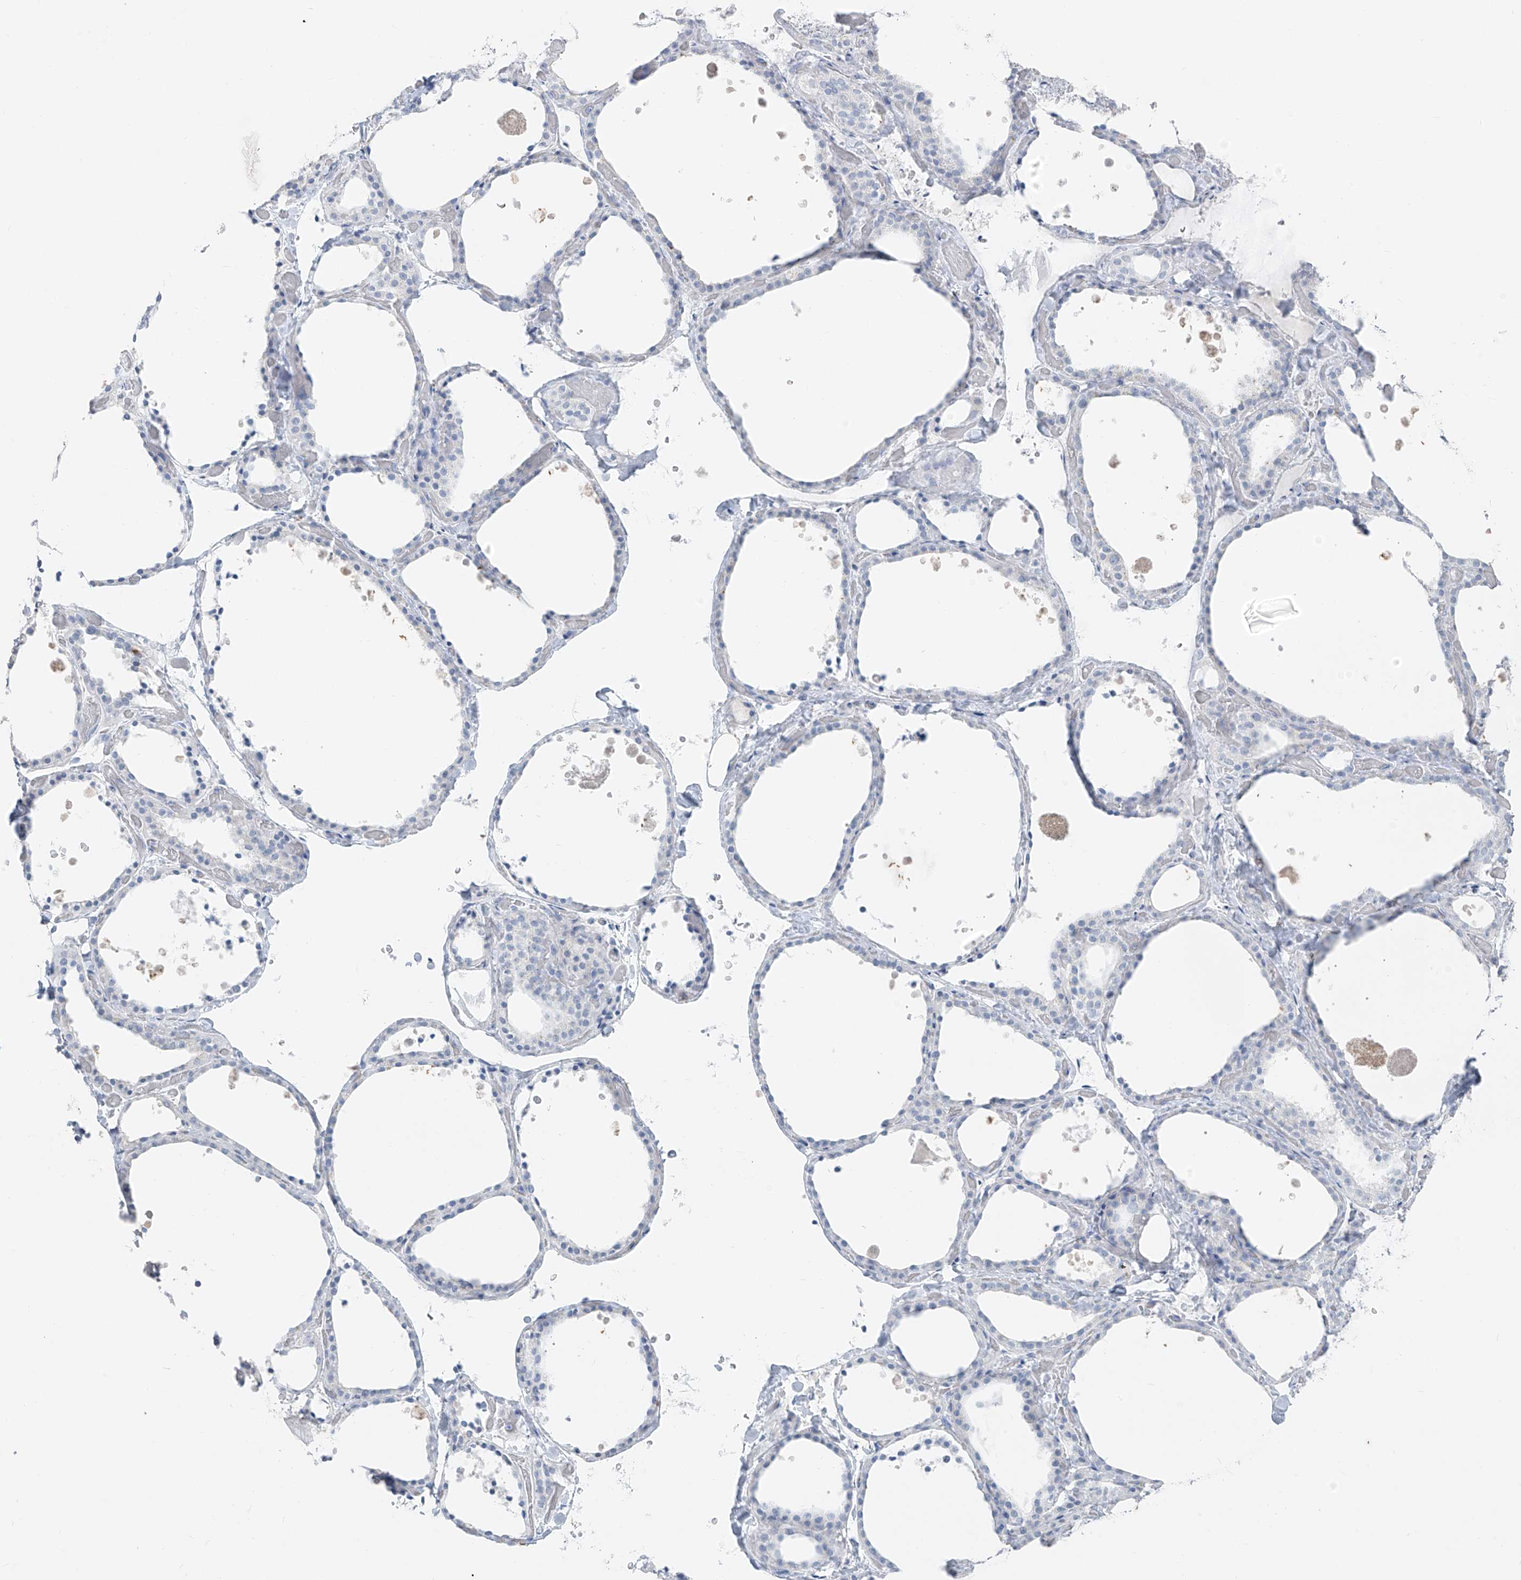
{"staining": {"intensity": "negative", "quantity": "none", "location": "none"}, "tissue": "thyroid gland", "cell_type": "Glandular cells", "image_type": "normal", "snomed": [{"axis": "morphology", "description": "Normal tissue, NOS"}, {"axis": "topography", "description": "Thyroid gland"}], "caption": "Glandular cells show no significant protein positivity in unremarkable thyroid gland. (DAB (3,3'-diaminobenzidine) immunohistochemistry (IHC) visualized using brightfield microscopy, high magnification).", "gene": "CX3CR1", "patient": {"sex": "female", "age": 44}}